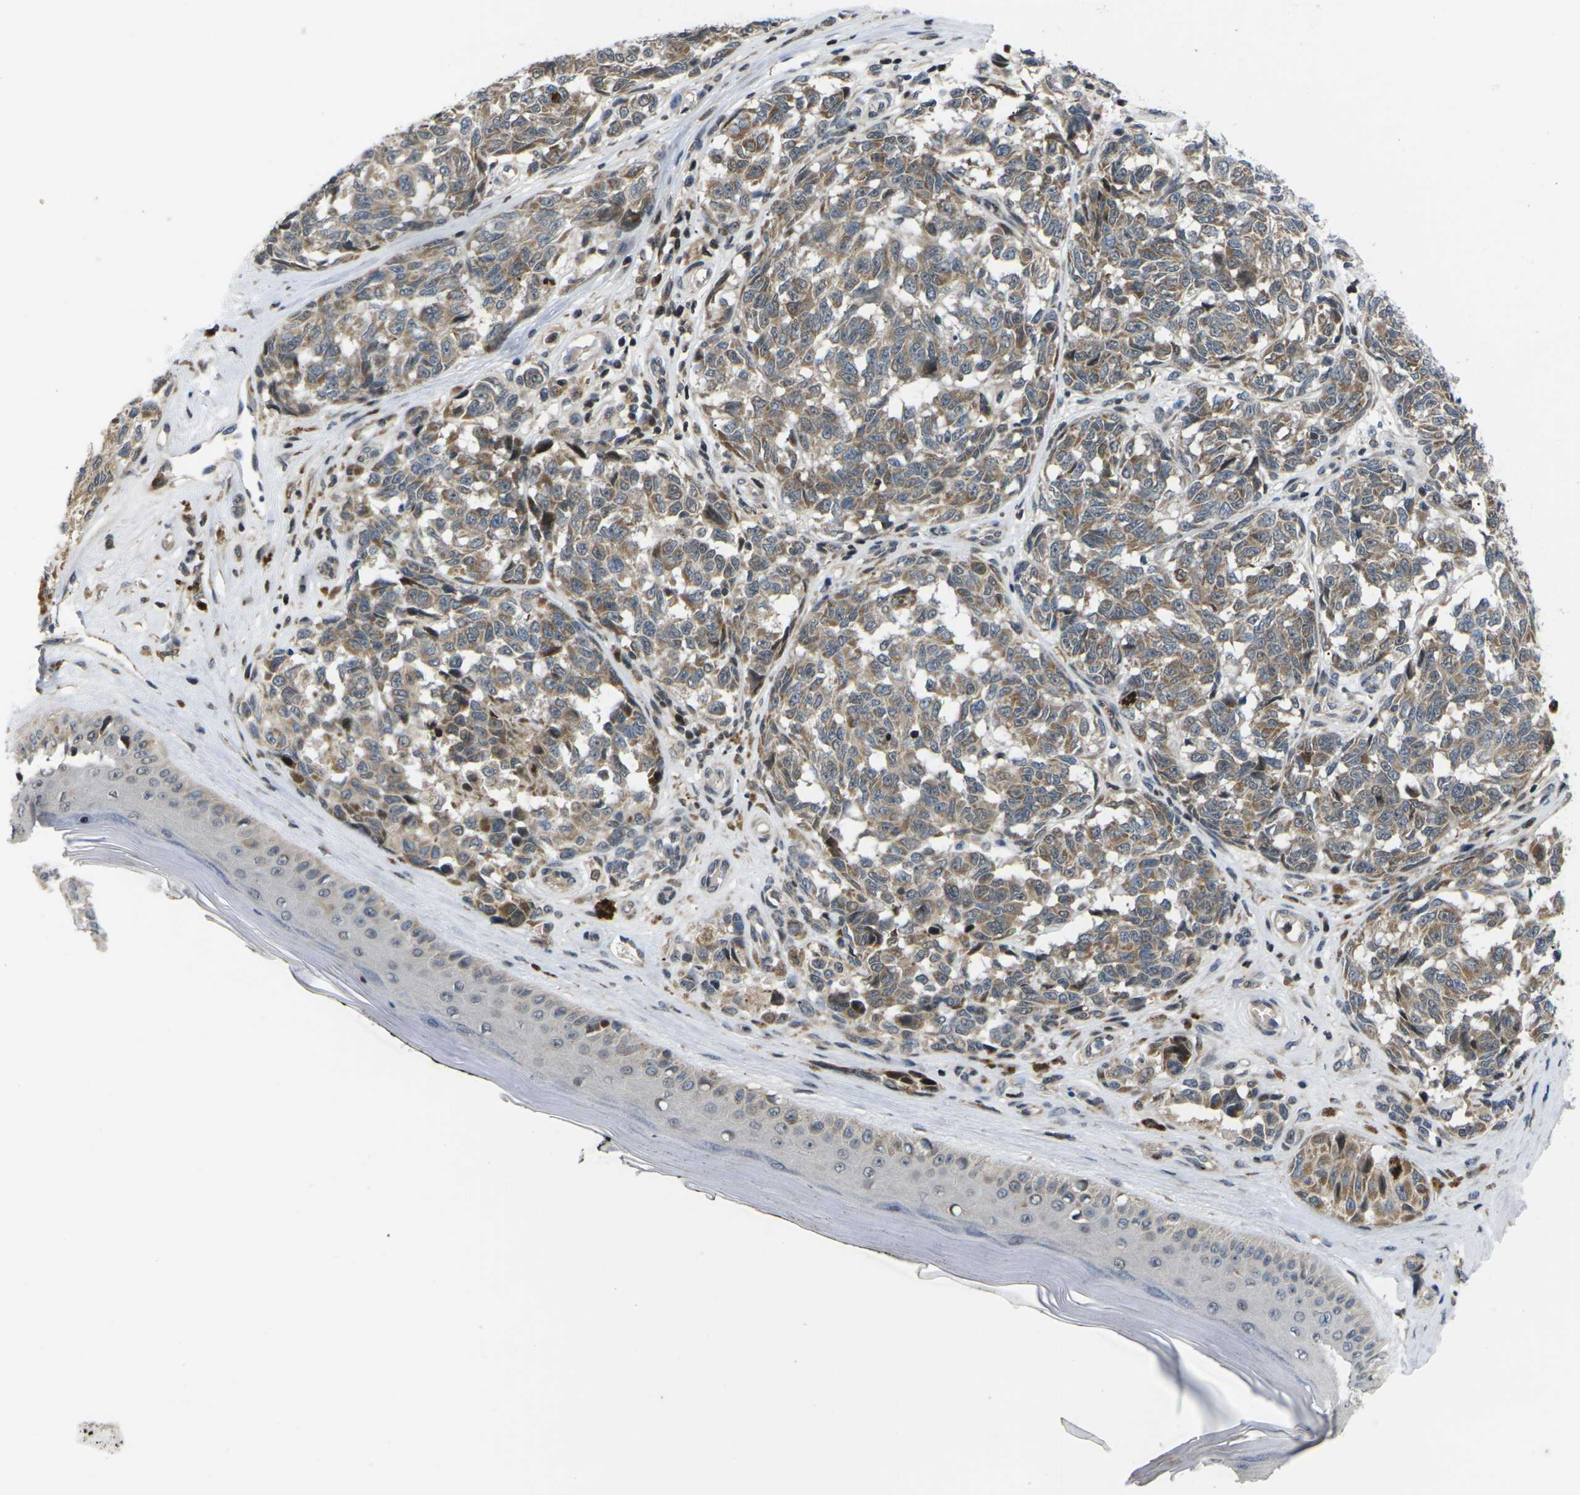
{"staining": {"intensity": "moderate", "quantity": ">75%", "location": "cytoplasmic/membranous"}, "tissue": "melanoma", "cell_type": "Tumor cells", "image_type": "cancer", "snomed": [{"axis": "morphology", "description": "Malignant melanoma, NOS"}, {"axis": "topography", "description": "Skin"}], "caption": "Tumor cells demonstrate medium levels of moderate cytoplasmic/membranous positivity in about >75% of cells in human melanoma.", "gene": "RPS6KA3", "patient": {"sex": "female", "age": 64}}